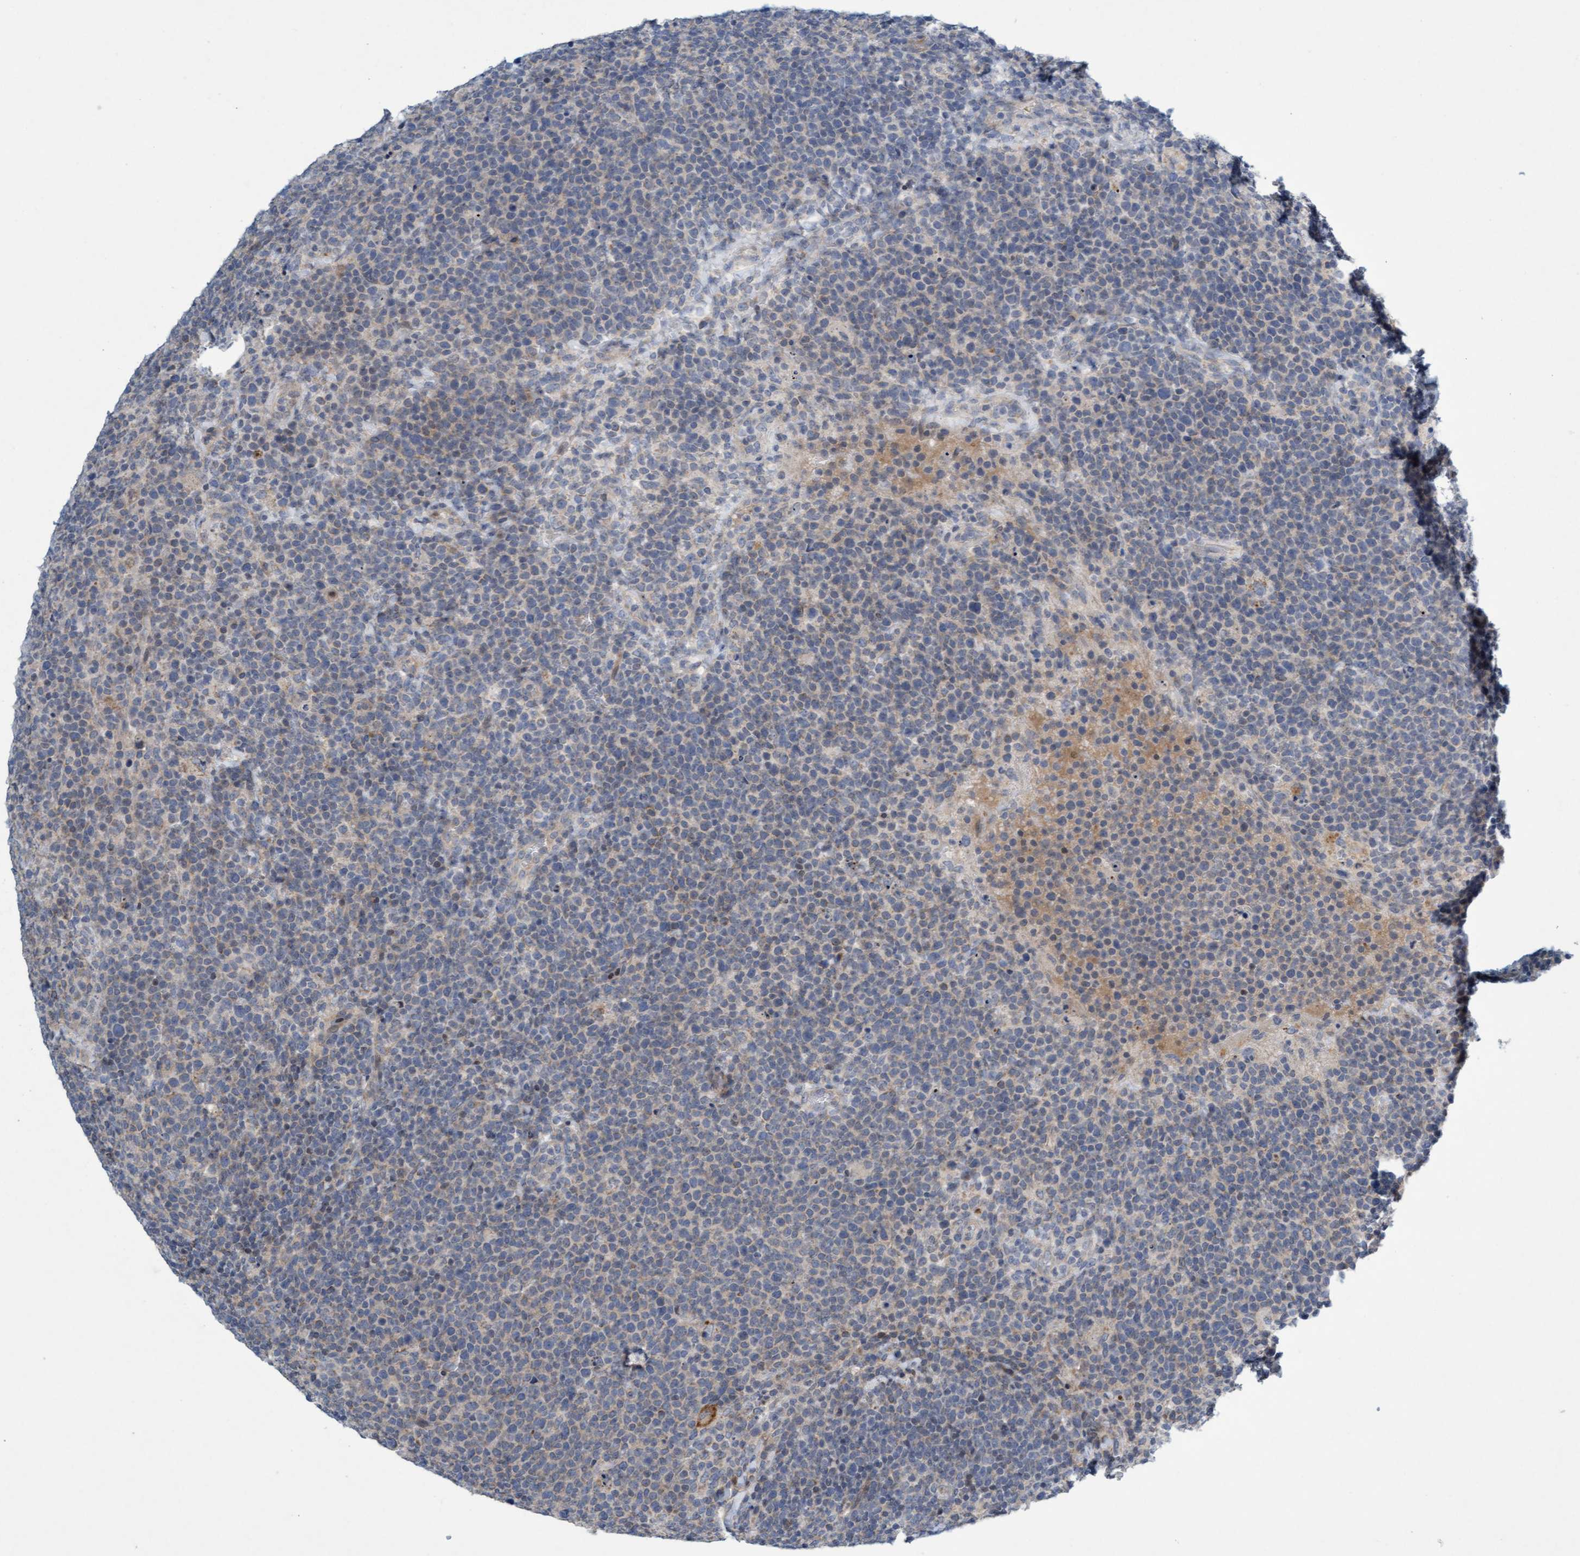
{"staining": {"intensity": "weak", "quantity": "<25%", "location": "cytoplasmic/membranous"}, "tissue": "lymphoma", "cell_type": "Tumor cells", "image_type": "cancer", "snomed": [{"axis": "morphology", "description": "Malignant lymphoma, non-Hodgkin's type, High grade"}, {"axis": "topography", "description": "Lymph node"}], "caption": "This is an IHC micrograph of malignant lymphoma, non-Hodgkin's type (high-grade). There is no staining in tumor cells.", "gene": "DDHD2", "patient": {"sex": "male", "age": 61}}